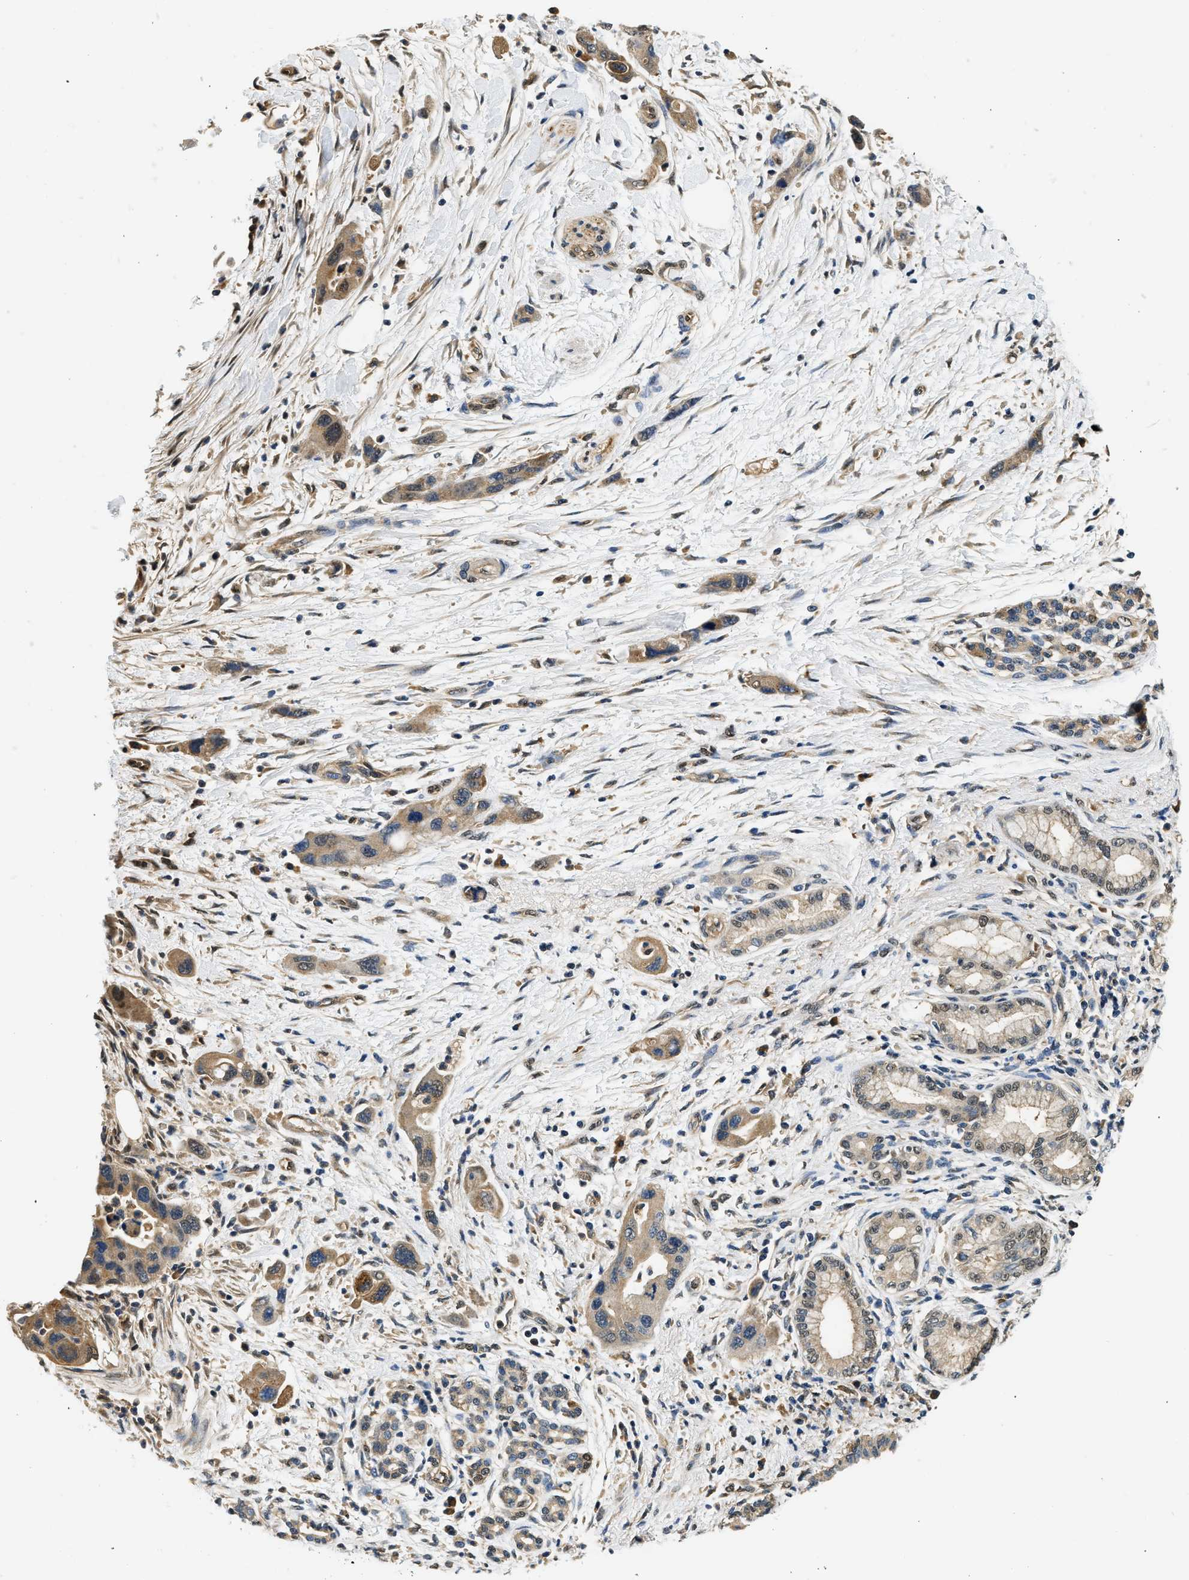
{"staining": {"intensity": "moderate", "quantity": ">75%", "location": "cytoplasmic/membranous"}, "tissue": "pancreatic cancer", "cell_type": "Tumor cells", "image_type": "cancer", "snomed": [{"axis": "morphology", "description": "Normal tissue, NOS"}, {"axis": "morphology", "description": "Adenocarcinoma, NOS"}, {"axis": "topography", "description": "Pancreas"}], "caption": "IHC micrograph of human pancreatic cancer (adenocarcinoma) stained for a protein (brown), which reveals medium levels of moderate cytoplasmic/membranous expression in approximately >75% of tumor cells.", "gene": "BCL7C", "patient": {"sex": "female", "age": 71}}